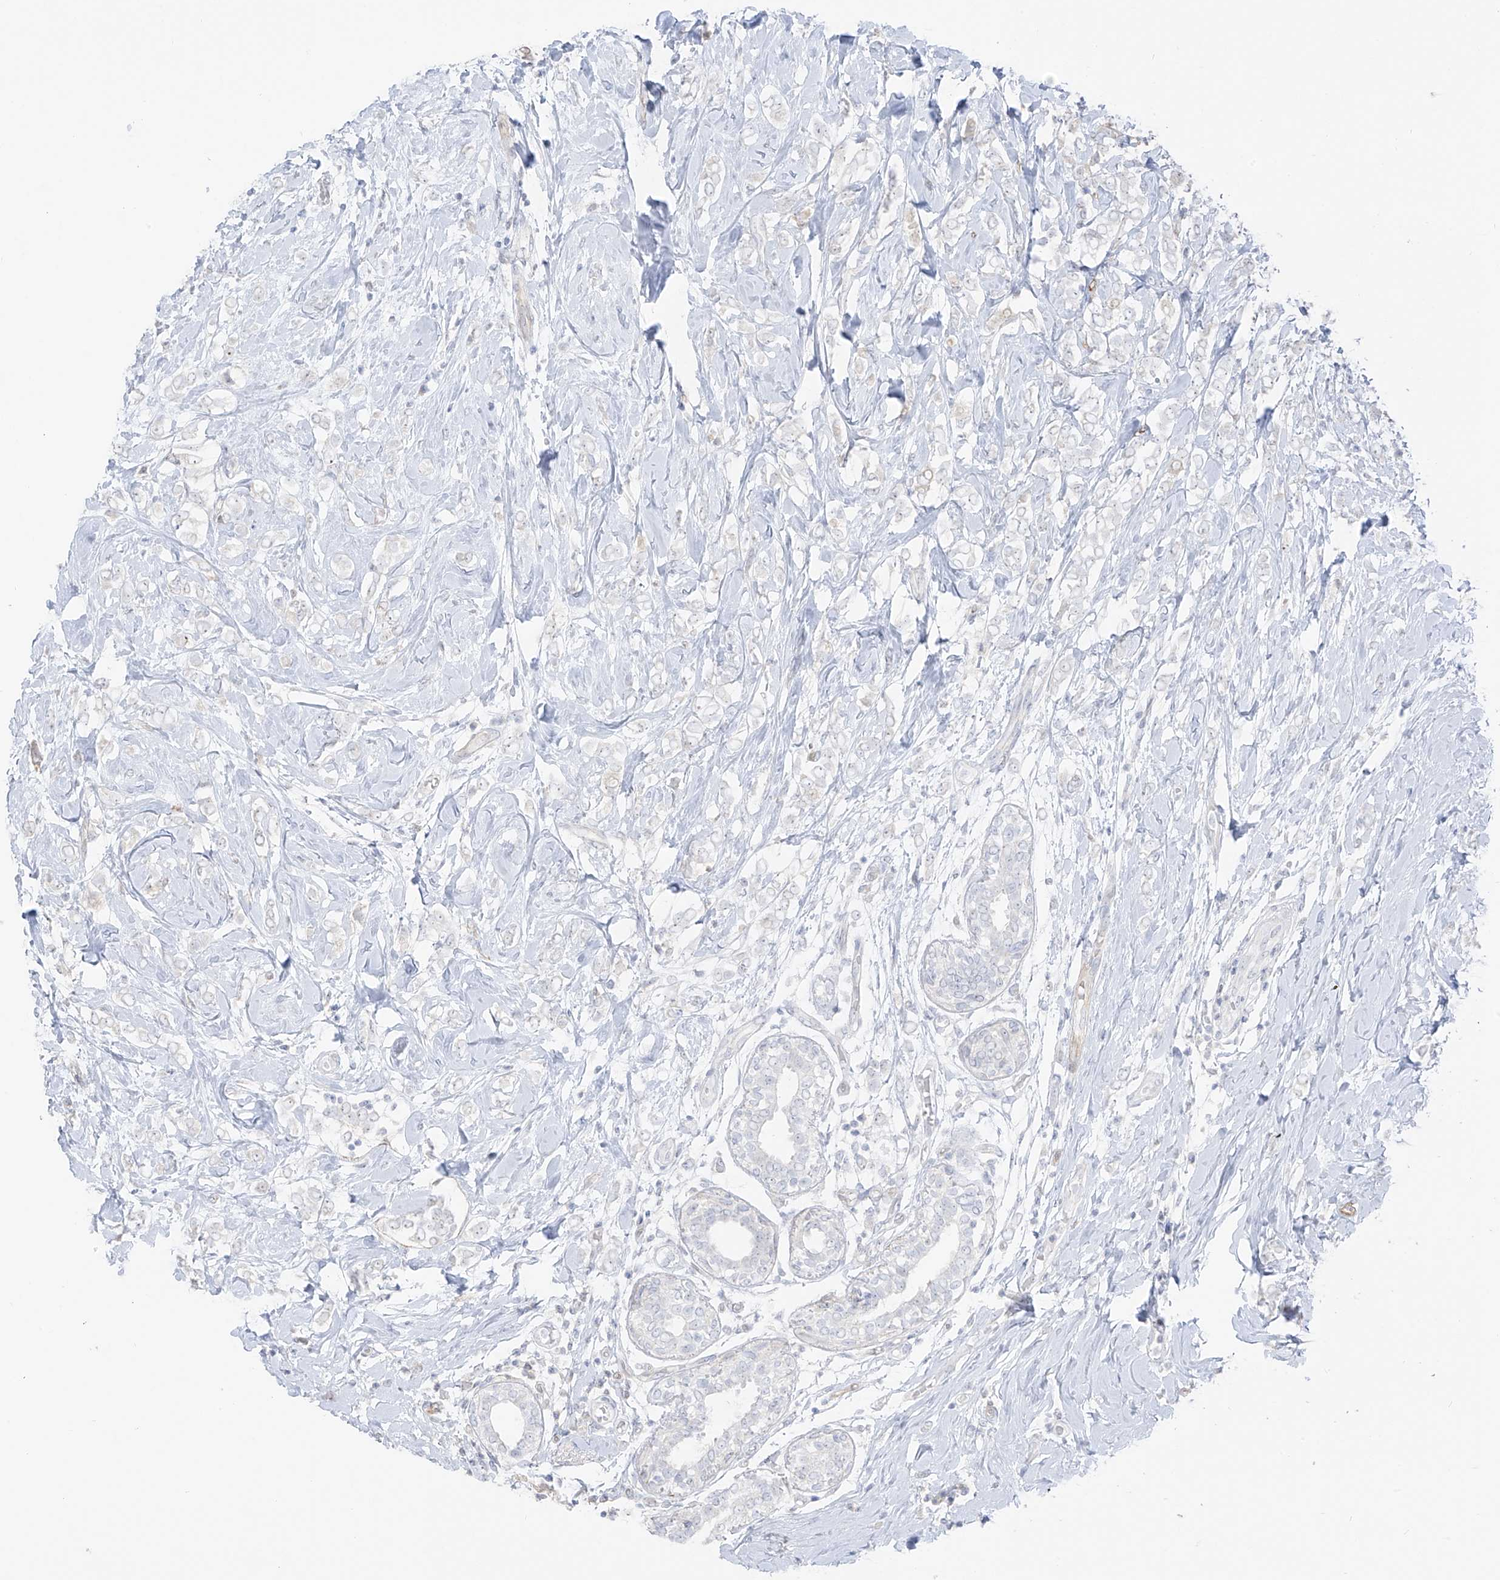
{"staining": {"intensity": "negative", "quantity": "none", "location": "none"}, "tissue": "breast cancer", "cell_type": "Tumor cells", "image_type": "cancer", "snomed": [{"axis": "morphology", "description": "Normal tissue, NOS"}, {"axis": "morphology", "description": "Lobular carcinoma"}, {"axis": "topography", "description": "Breast"}], "caption": "This is an immunohistochemistry (IHC) histopathology image of breast cancer (lobular carcinoma). There is no positivity in tumor cells.", "gene": "C11orf87", "patient": {"sex": "female", "age": 47}}